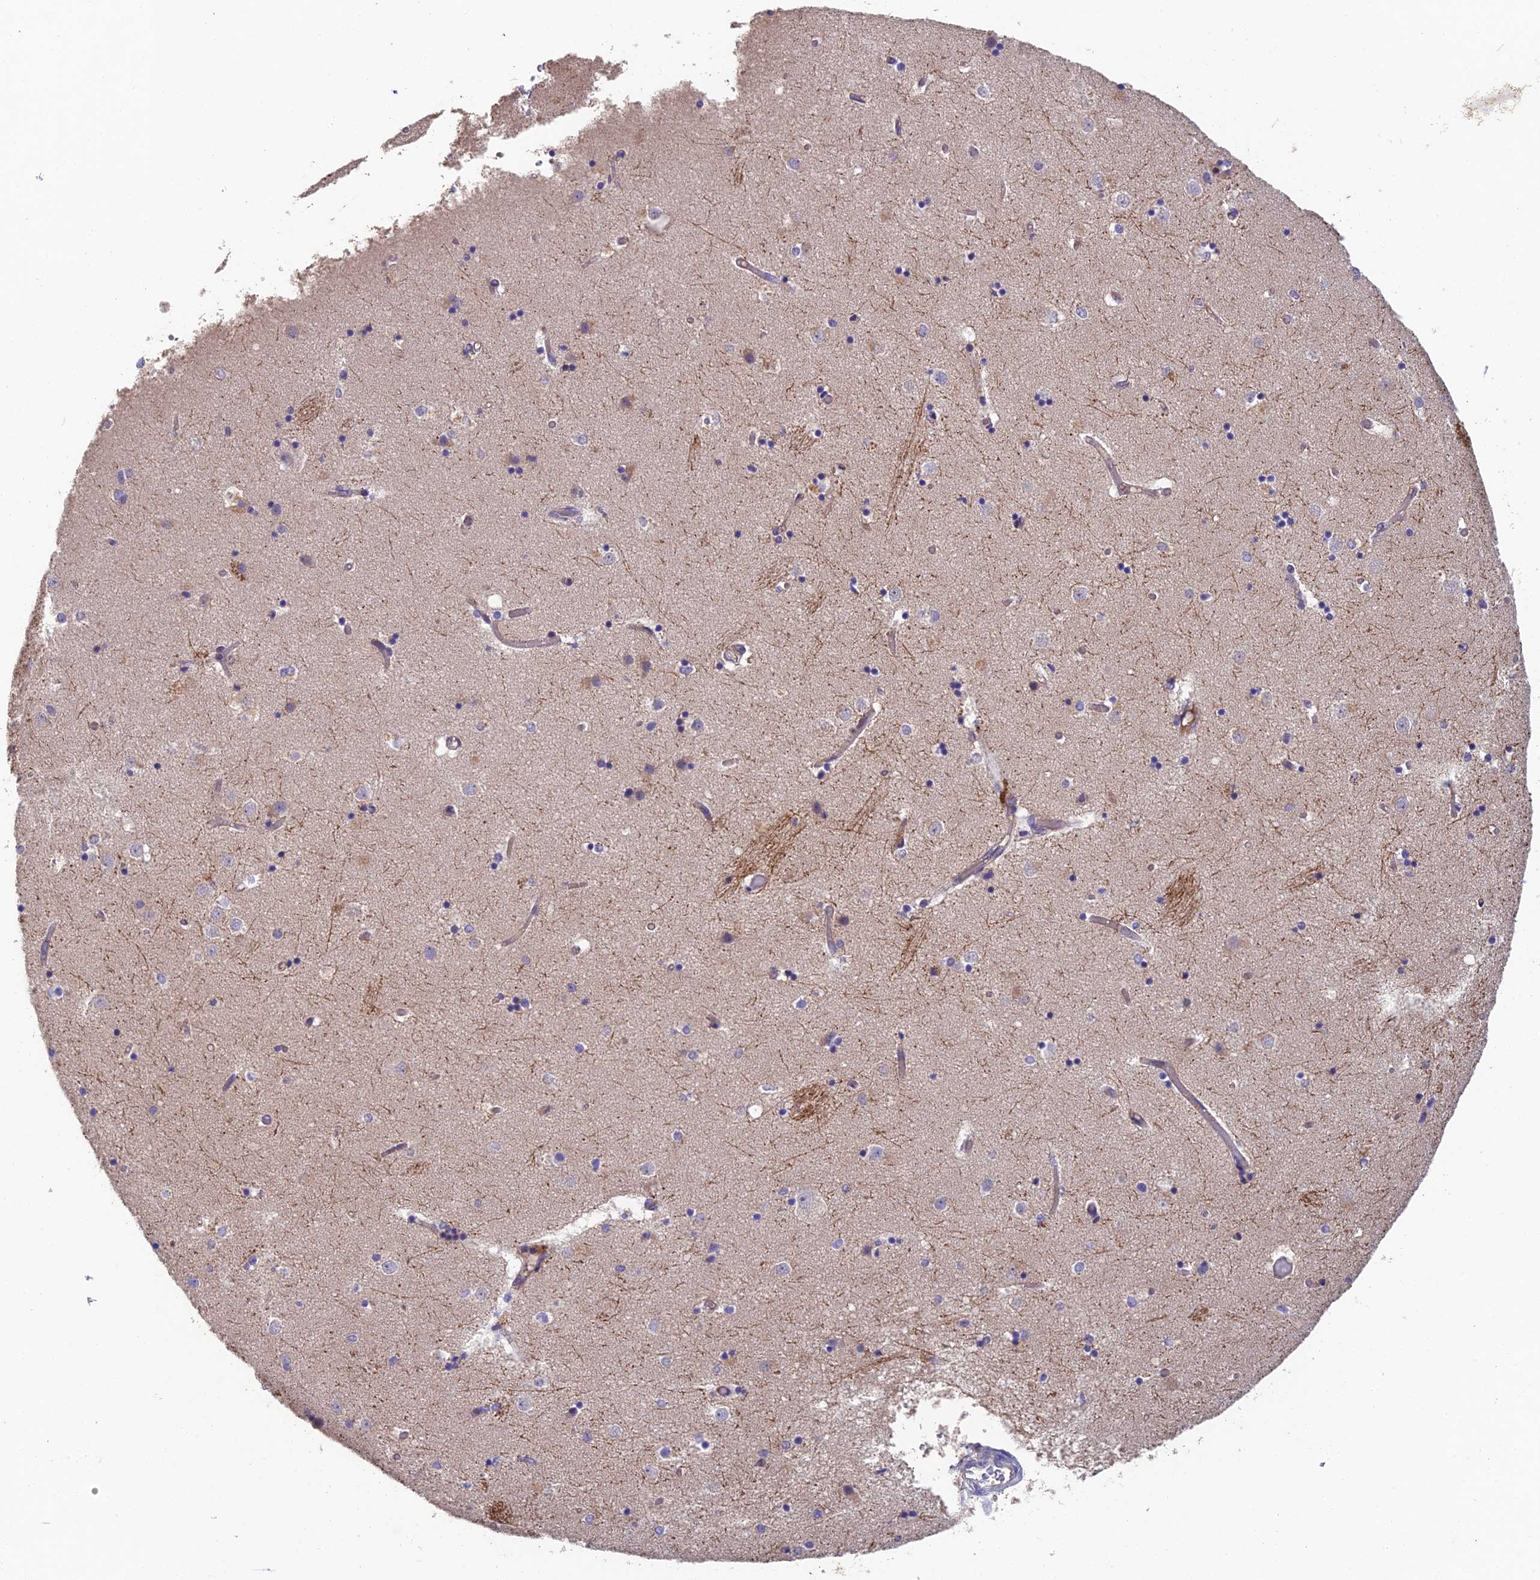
{"staining": {"intensity": "weak", "quantity": "<25%", "location": "cytoplasmic/membranous"}, "tissue": "caudate", "cell_type": "Glial cells", "image_type": "normal", "snomed": [{"axis": "morphology", "description": "Normal tissue, NOS"}, {"axis": "topography", "description": "Lateral ventricle wall"}], "caption": "A histopathology image of human caudate is negative for staining in glial cells. (DAB immunohistochemistry visualized using brightfield microscopy, high magnification).", "gene": "ADAMTS13", "patient": {"sex": "female", "age": 52}}